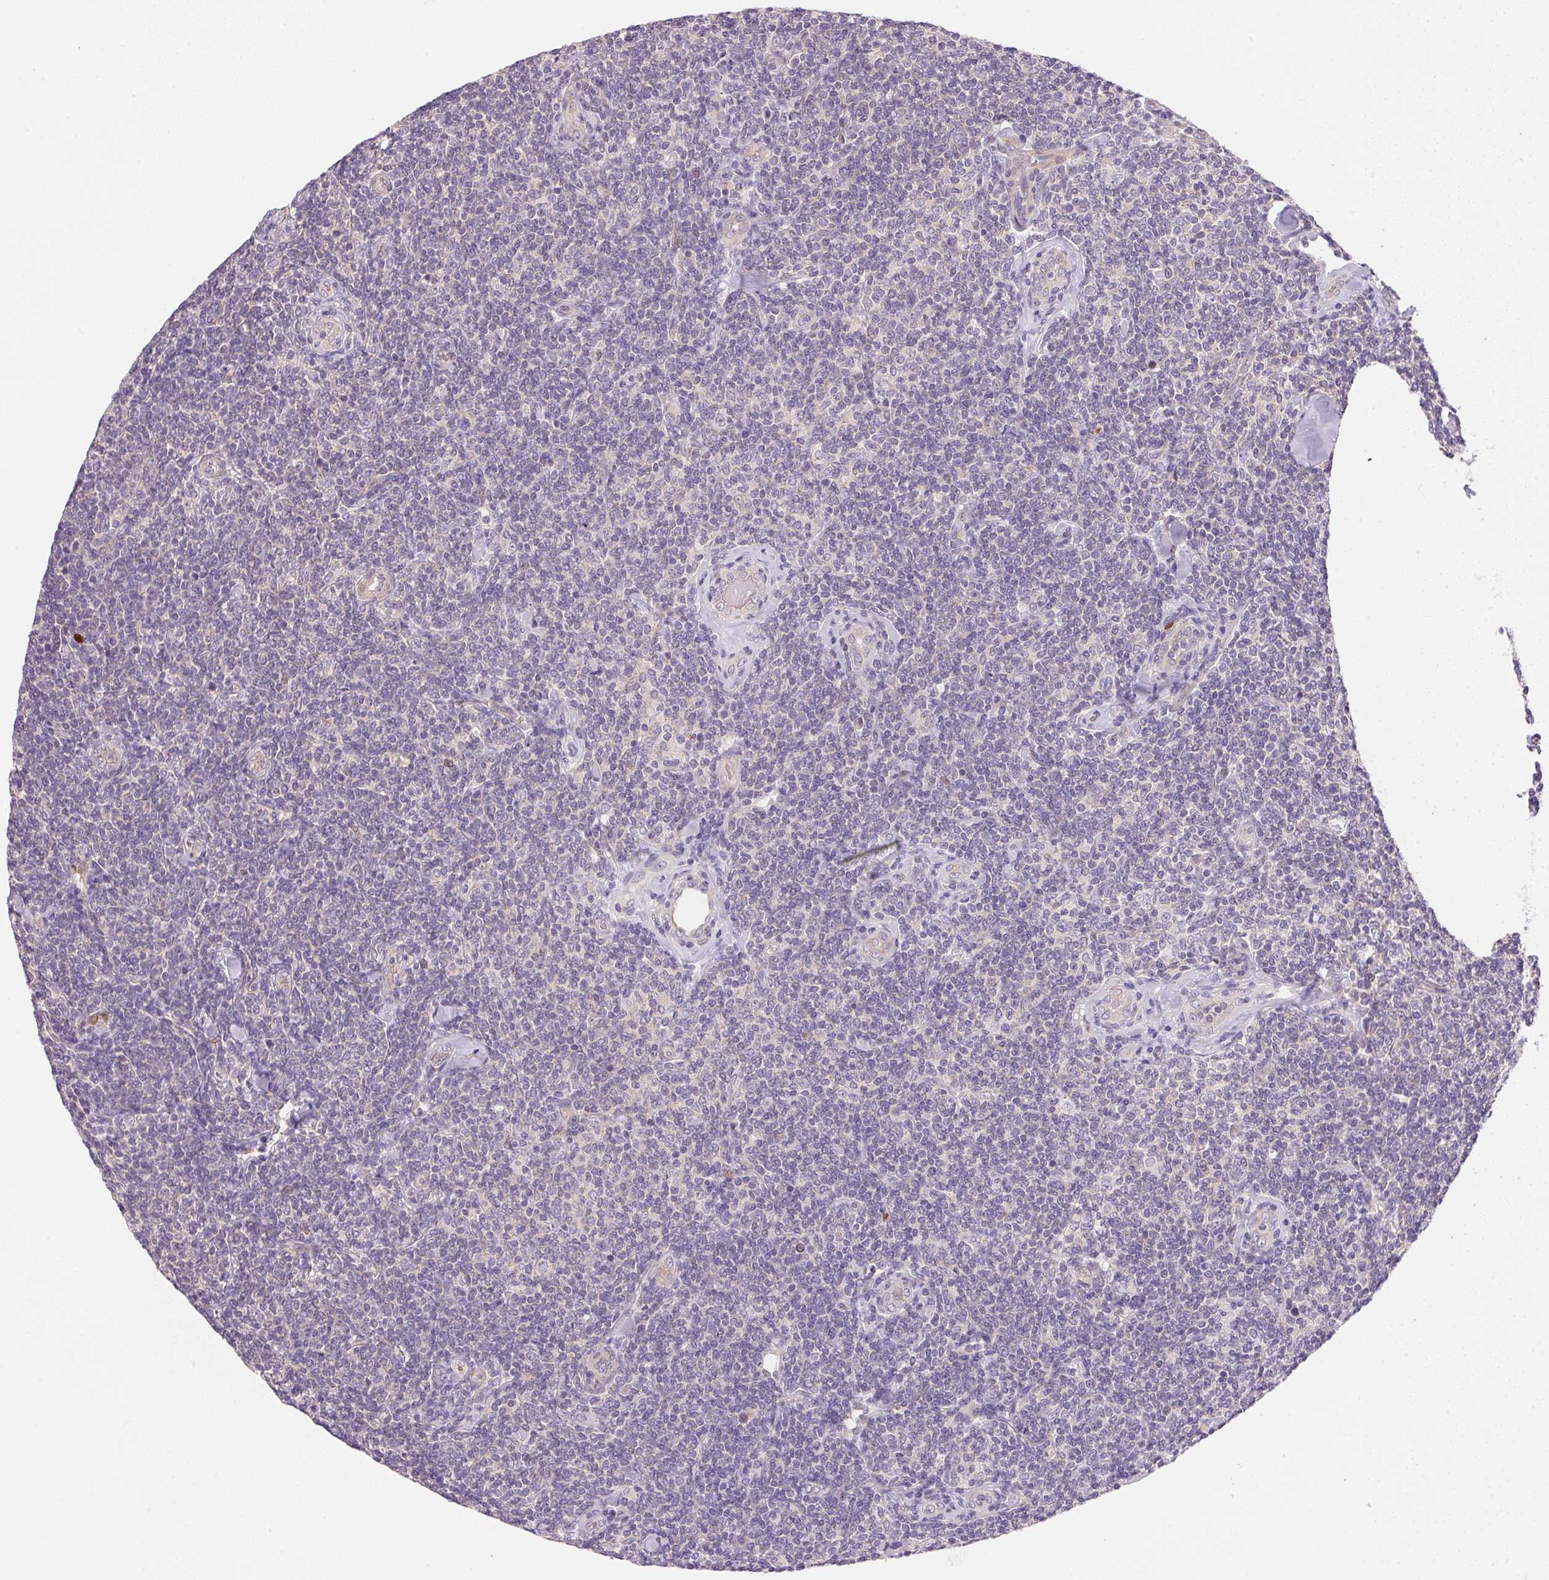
{"staining": {"intensity": "negative", "quantity": "none", "location": "none"}, "tissue": "lymphoma", "cell_type": "Tumor cells", "image_type": "cancer", "snomed": [{"axis": "morphology", "description": "Malignant lymphoma, non-Hodgkin's type, Low grade"}, {"axis": "topography", "description": "Lymph node"}], "caption": "Immunohistochemical staining of lymphoma reveals no significant staining in tumor cells.", "gene": "SMTN", "patient": {"sex": "female", "age": 56}}